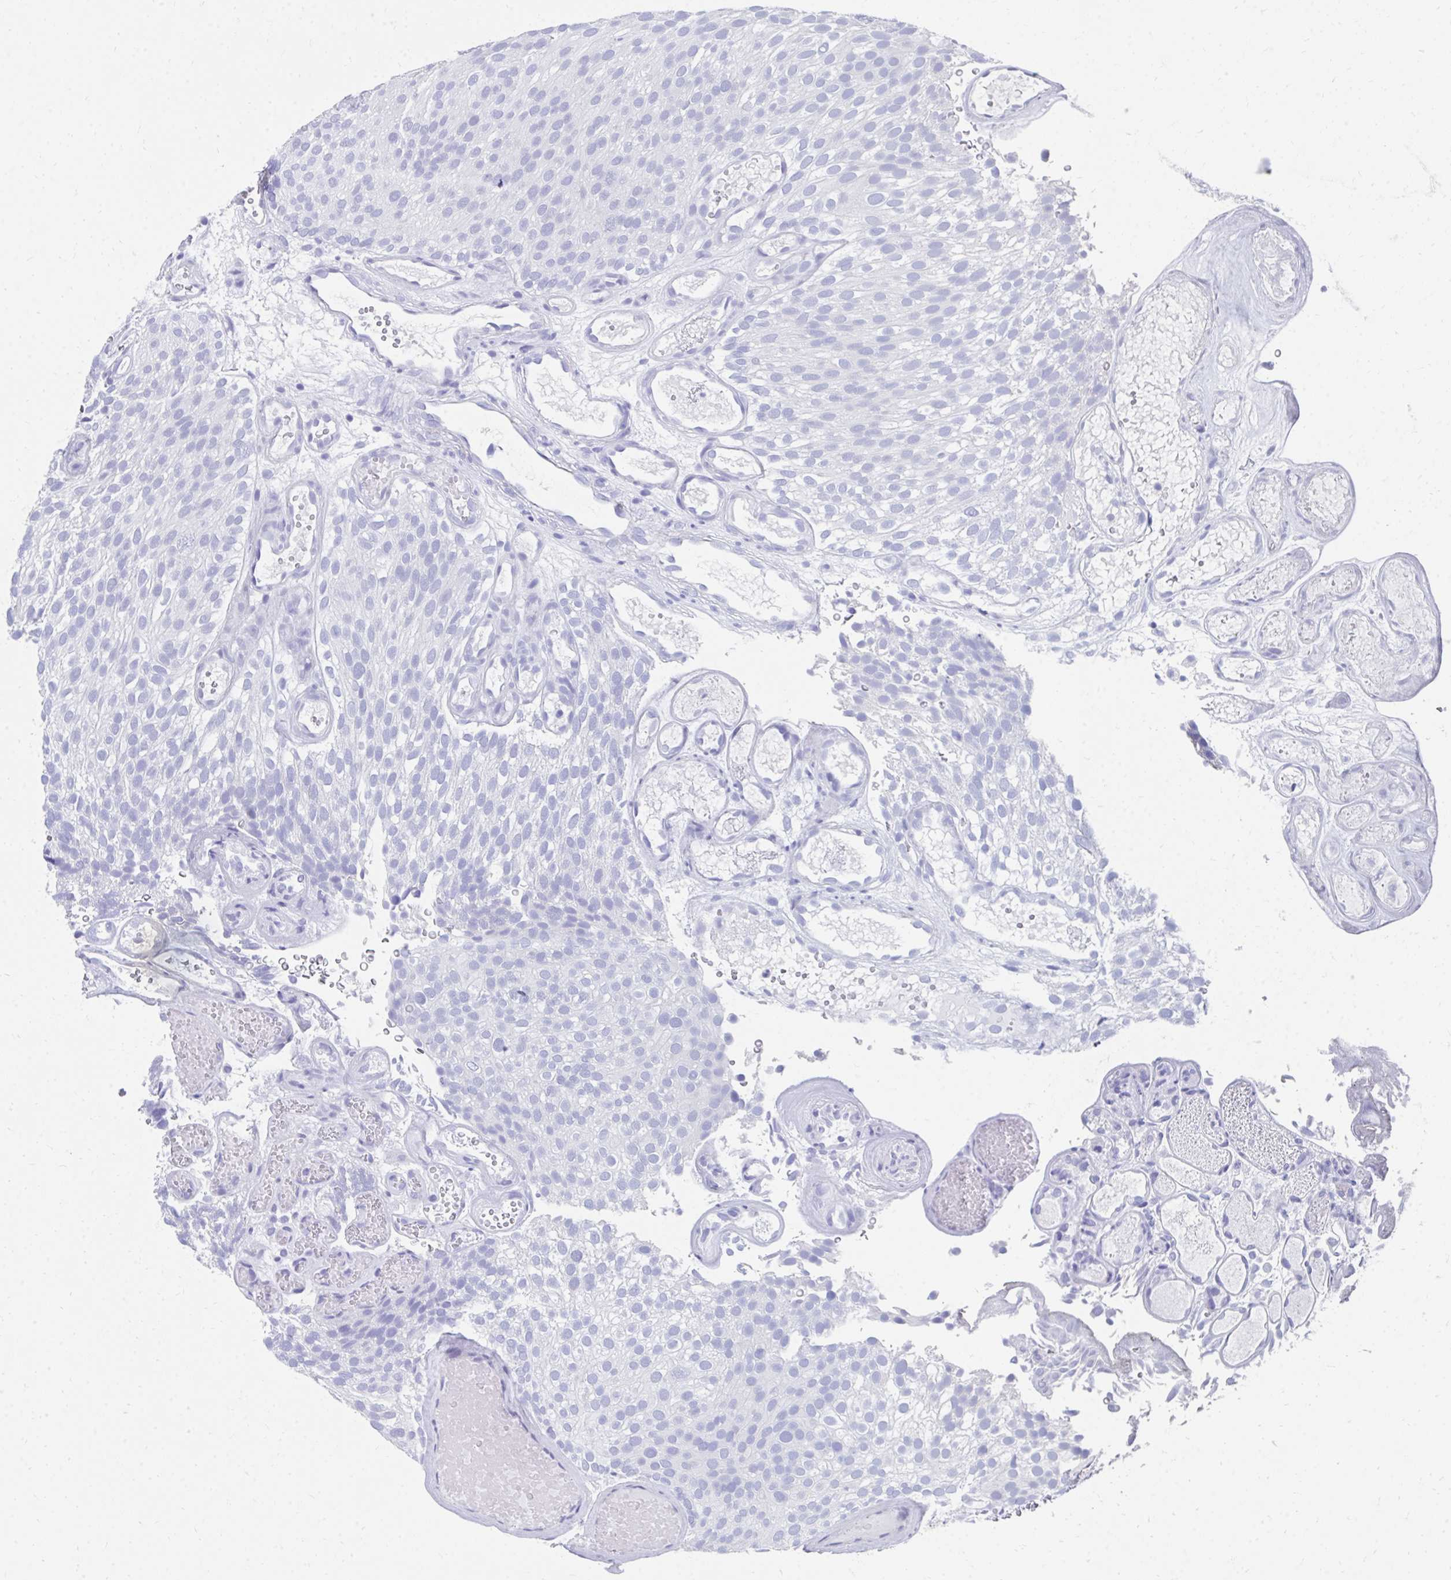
{"staining": {"intensity": "negative", "quantity": "none", "location": "none"}, "tissue": "urothelial cancer", "cell_type": "Tumor cells", "image_type": "cancer", "snomed": [{"axis": "morphology", "description": "Urothelial carcinoma, Low grade"}, {"axis": "topography", "description": "Urinary bladder"}], "caption": "Tumor cells are negative for protein expression in human urothelial carcinoma (low-grade).", "gene": "HGD", "patient": {"sex": "male", "age": 78}}